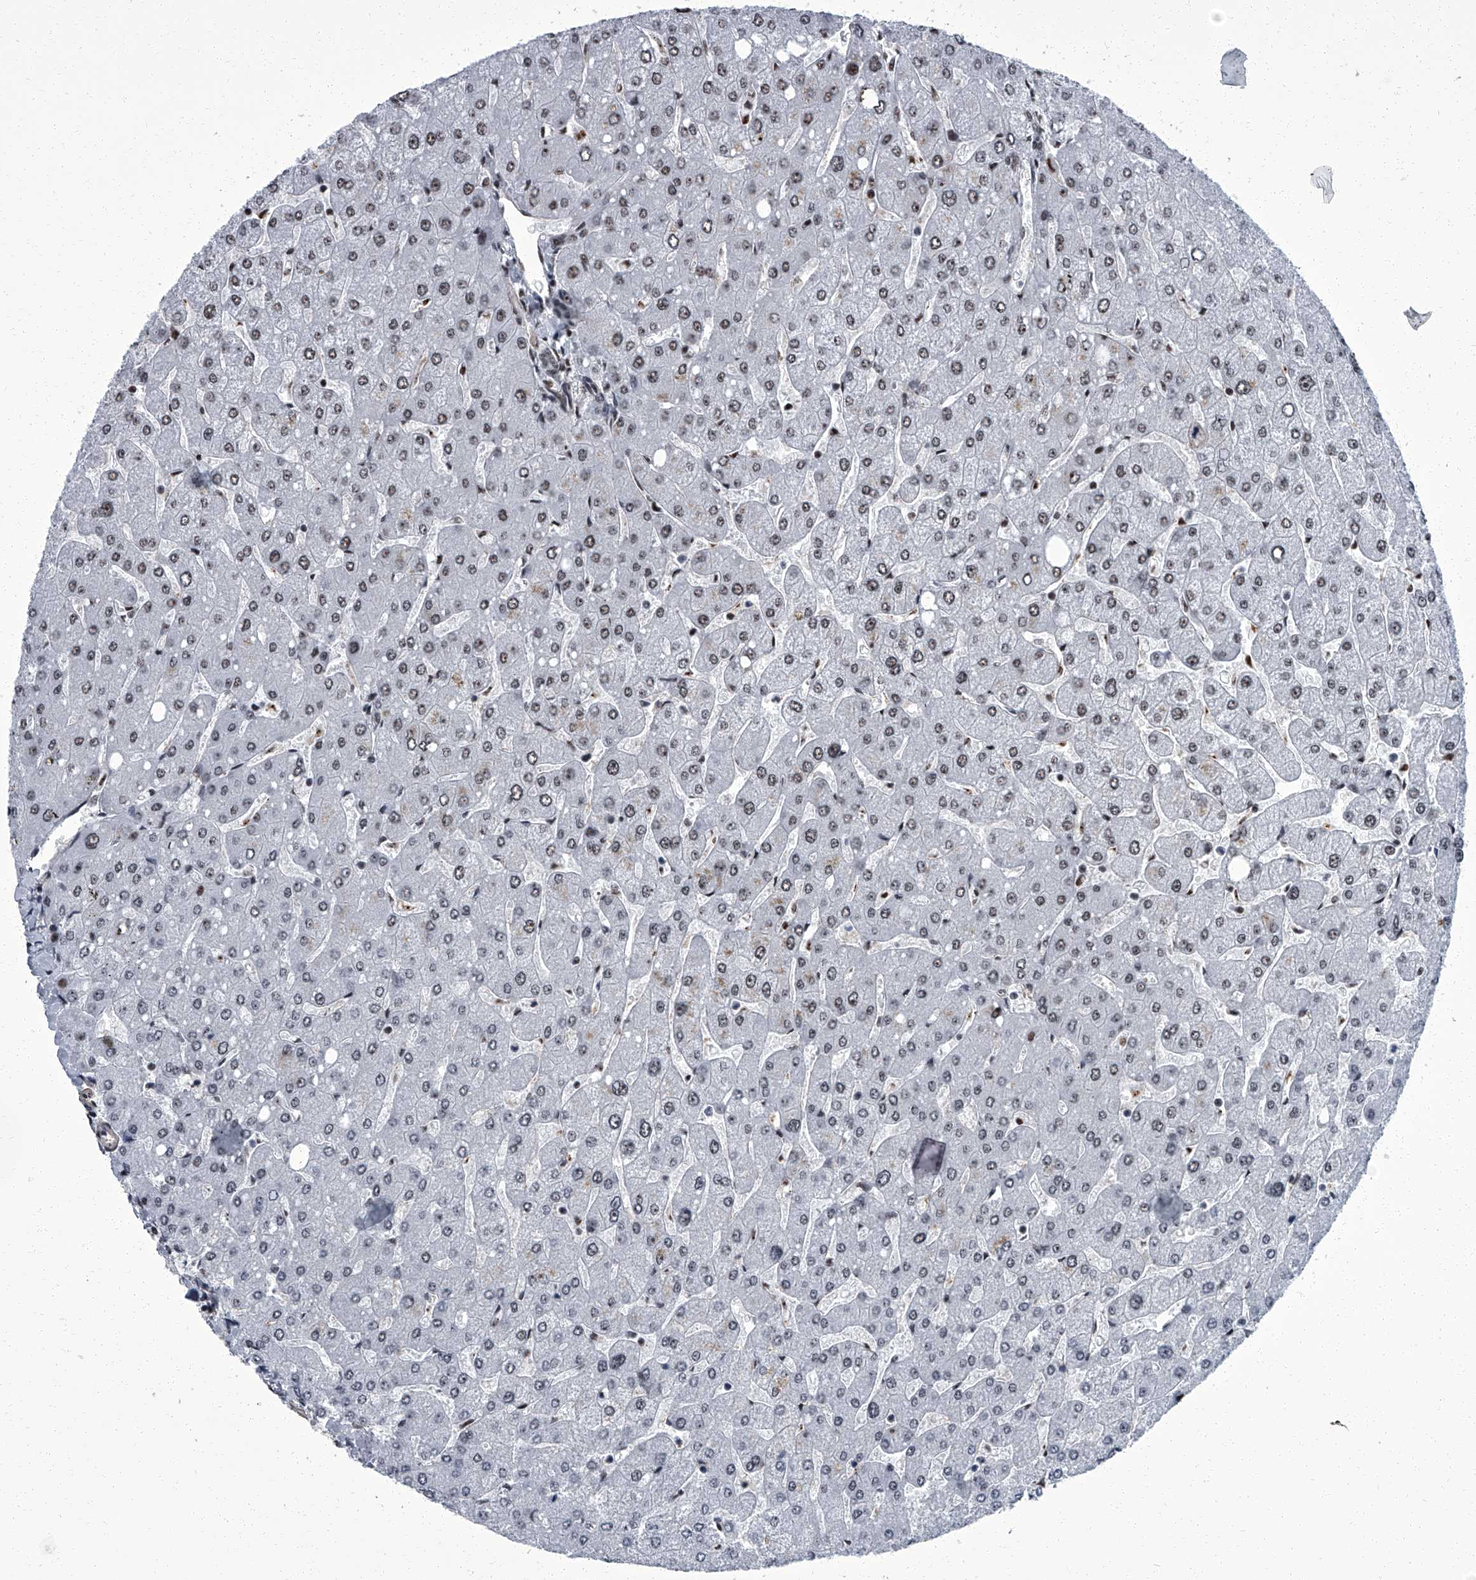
{"staining": {"intensity": "weak", "quantity": "<25%", "location": "nuclear"}, "tissue": "liver", "cell_type": "Cholangiocytes", "image_type": "normal", "snomed": [{"axis": "morphology", "description": "Normal tissue, NOS"}, {"axis": "topography", "description": "Liver"}], "caption": "A histopathology image of liver stained for a protein demonstrates no brown staining in cholangiocytes. (DAB immunohistochemistry visualized using brightfield microscopy, high magnification).", "gene": "ZNF518B", "patient": {"sex": "male", "age": 55}}